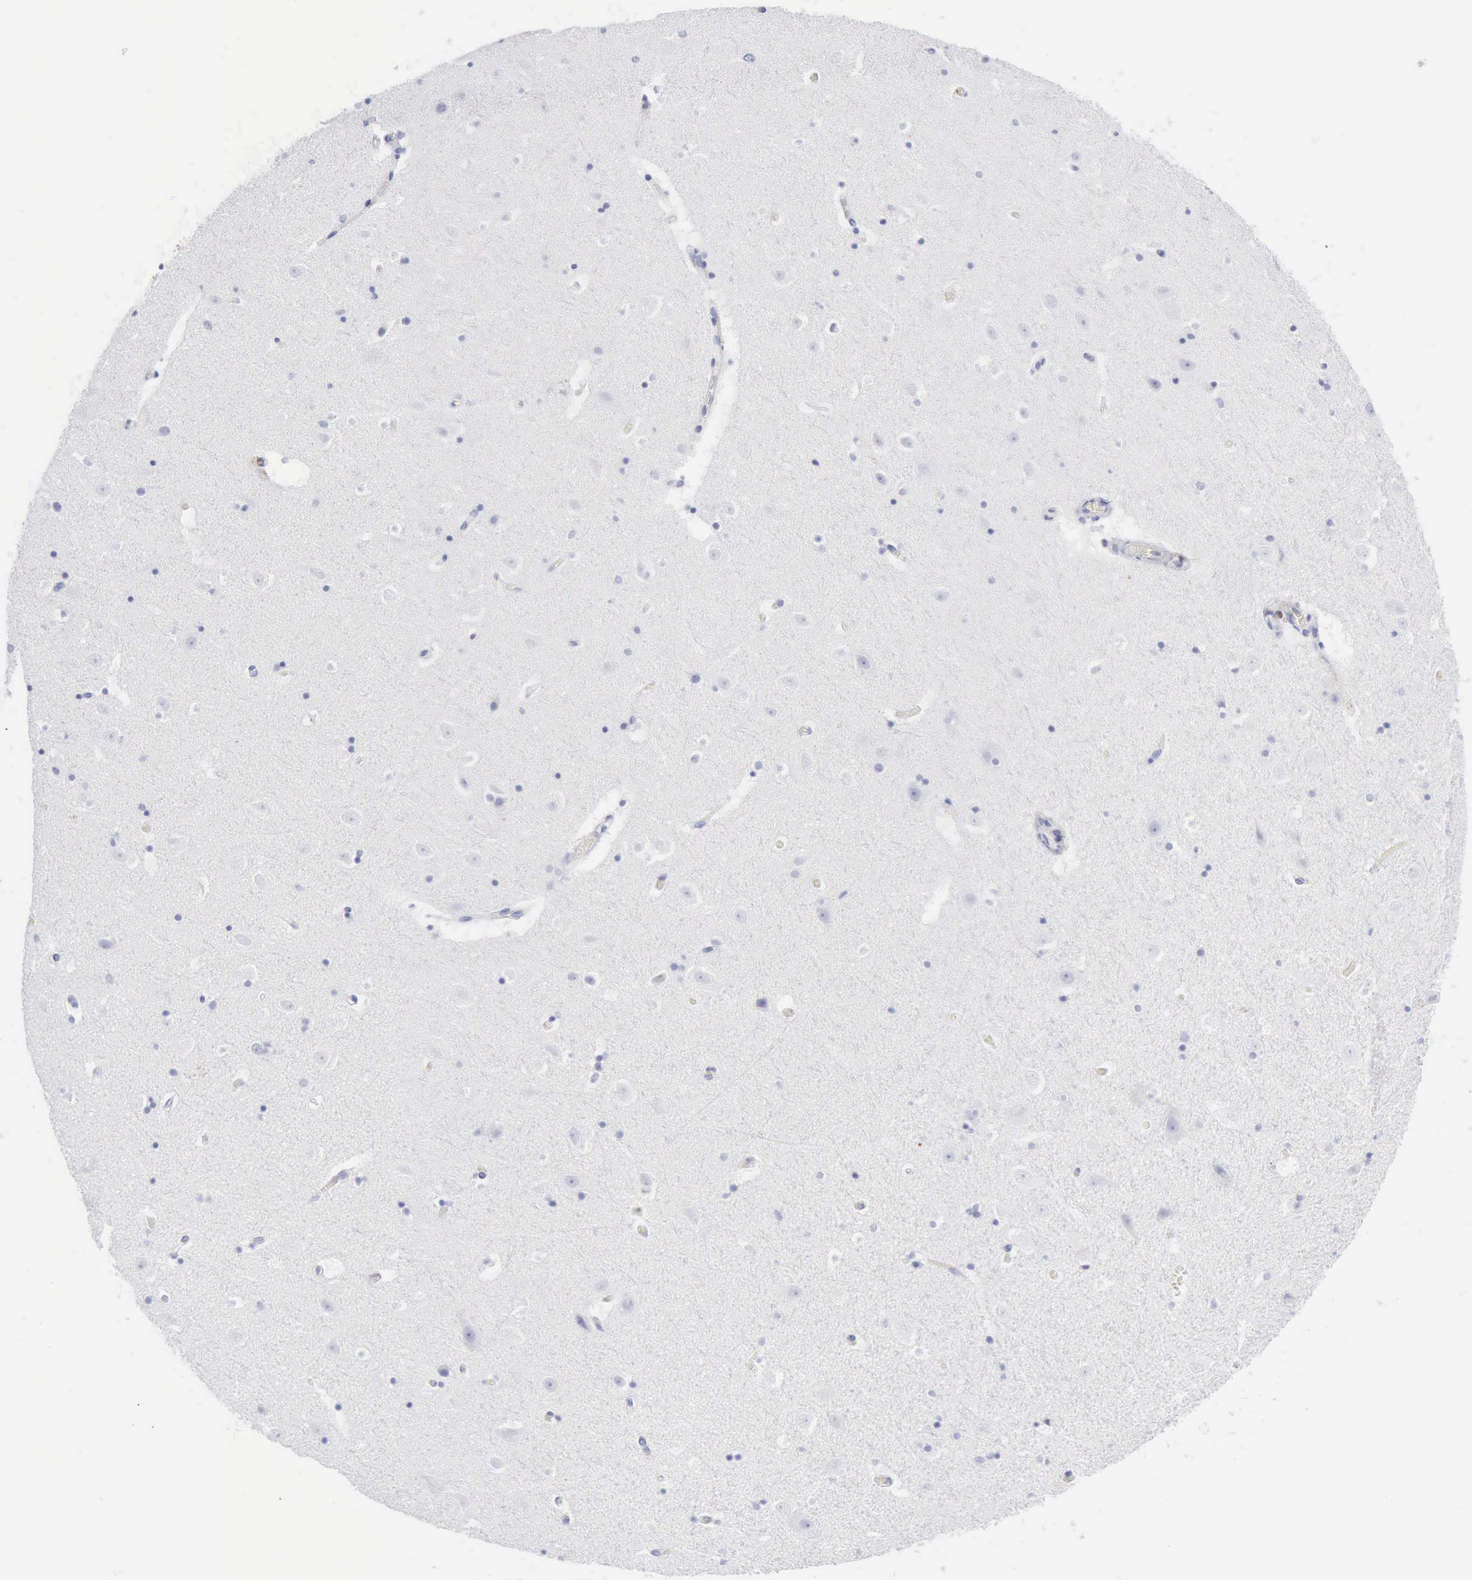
{"staining": {"intensity": "negative", "quantity": "none", "location": "none"}, "tissue": "hippocampus", "cell_type": "Glial cells", "image_type": "normal", "snomed": [{"axis": "morphology", "description": "Normal tissue, NOS"}, {"axis": "topography", "description": "Hippocampus"}], "caption": "A high-resolution image shows IHC staining of benign hippocampus, which shows no significant staining in glial cells.", "gene": "KRT5", "patient": {"sex": "male", "age": 45}}